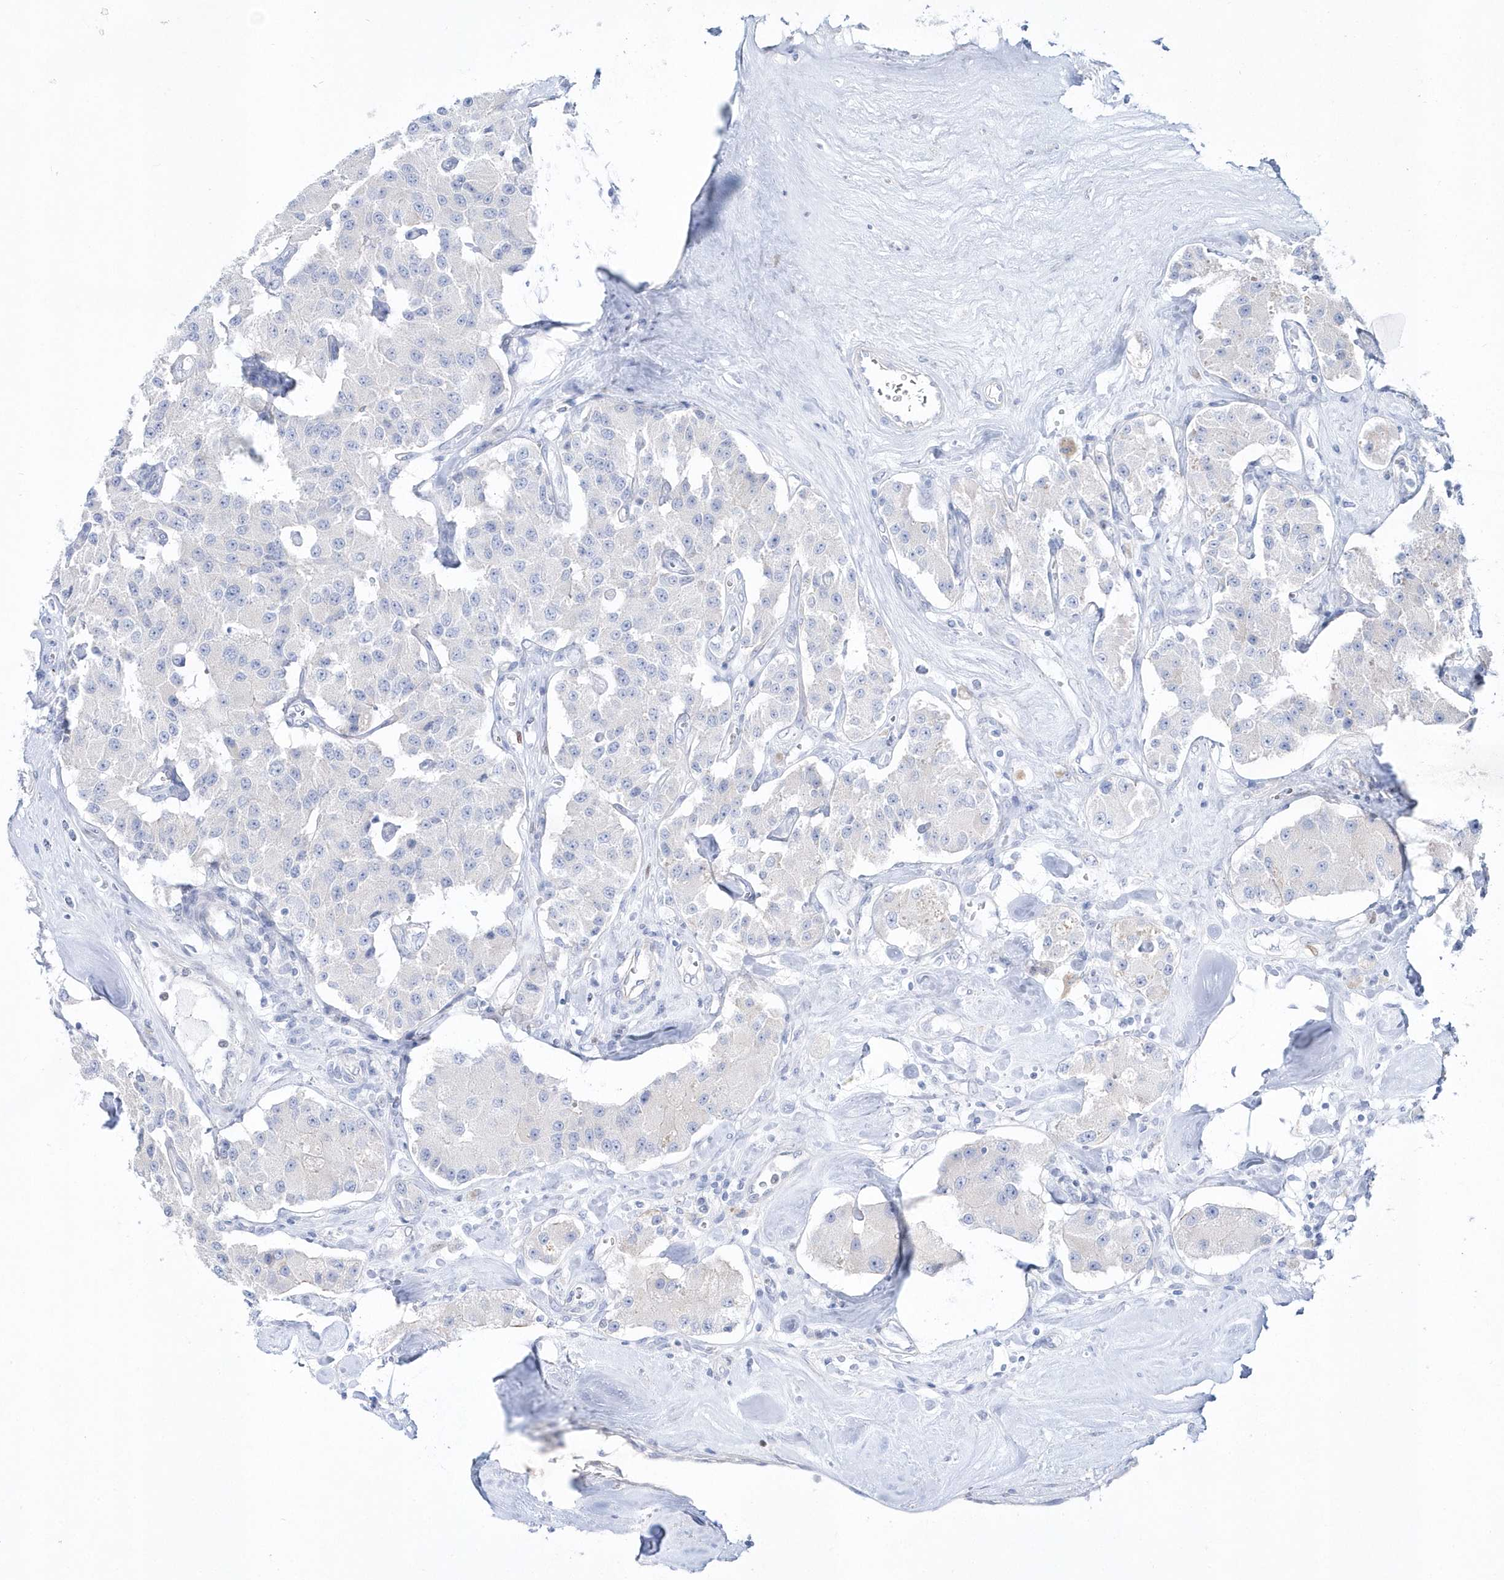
{"staining": {"intensity": "negative", "quantity": "none", "location": "none"}, "tissue": "carcinoid", "cell_type": "Tumor cells", "image_type": "cancer", "snomed": [{"axis": "morphology", "description": "Carcinoid, malignant, NOS"}, {"axis": "topography", "description": "Pancreas"}], "caption": "Immunohistochemistry of malignant carcinoid reveals no positivity in tumor cells.", "gene": "TMCO6", "patient": {"sex": "male", "age": 41}}